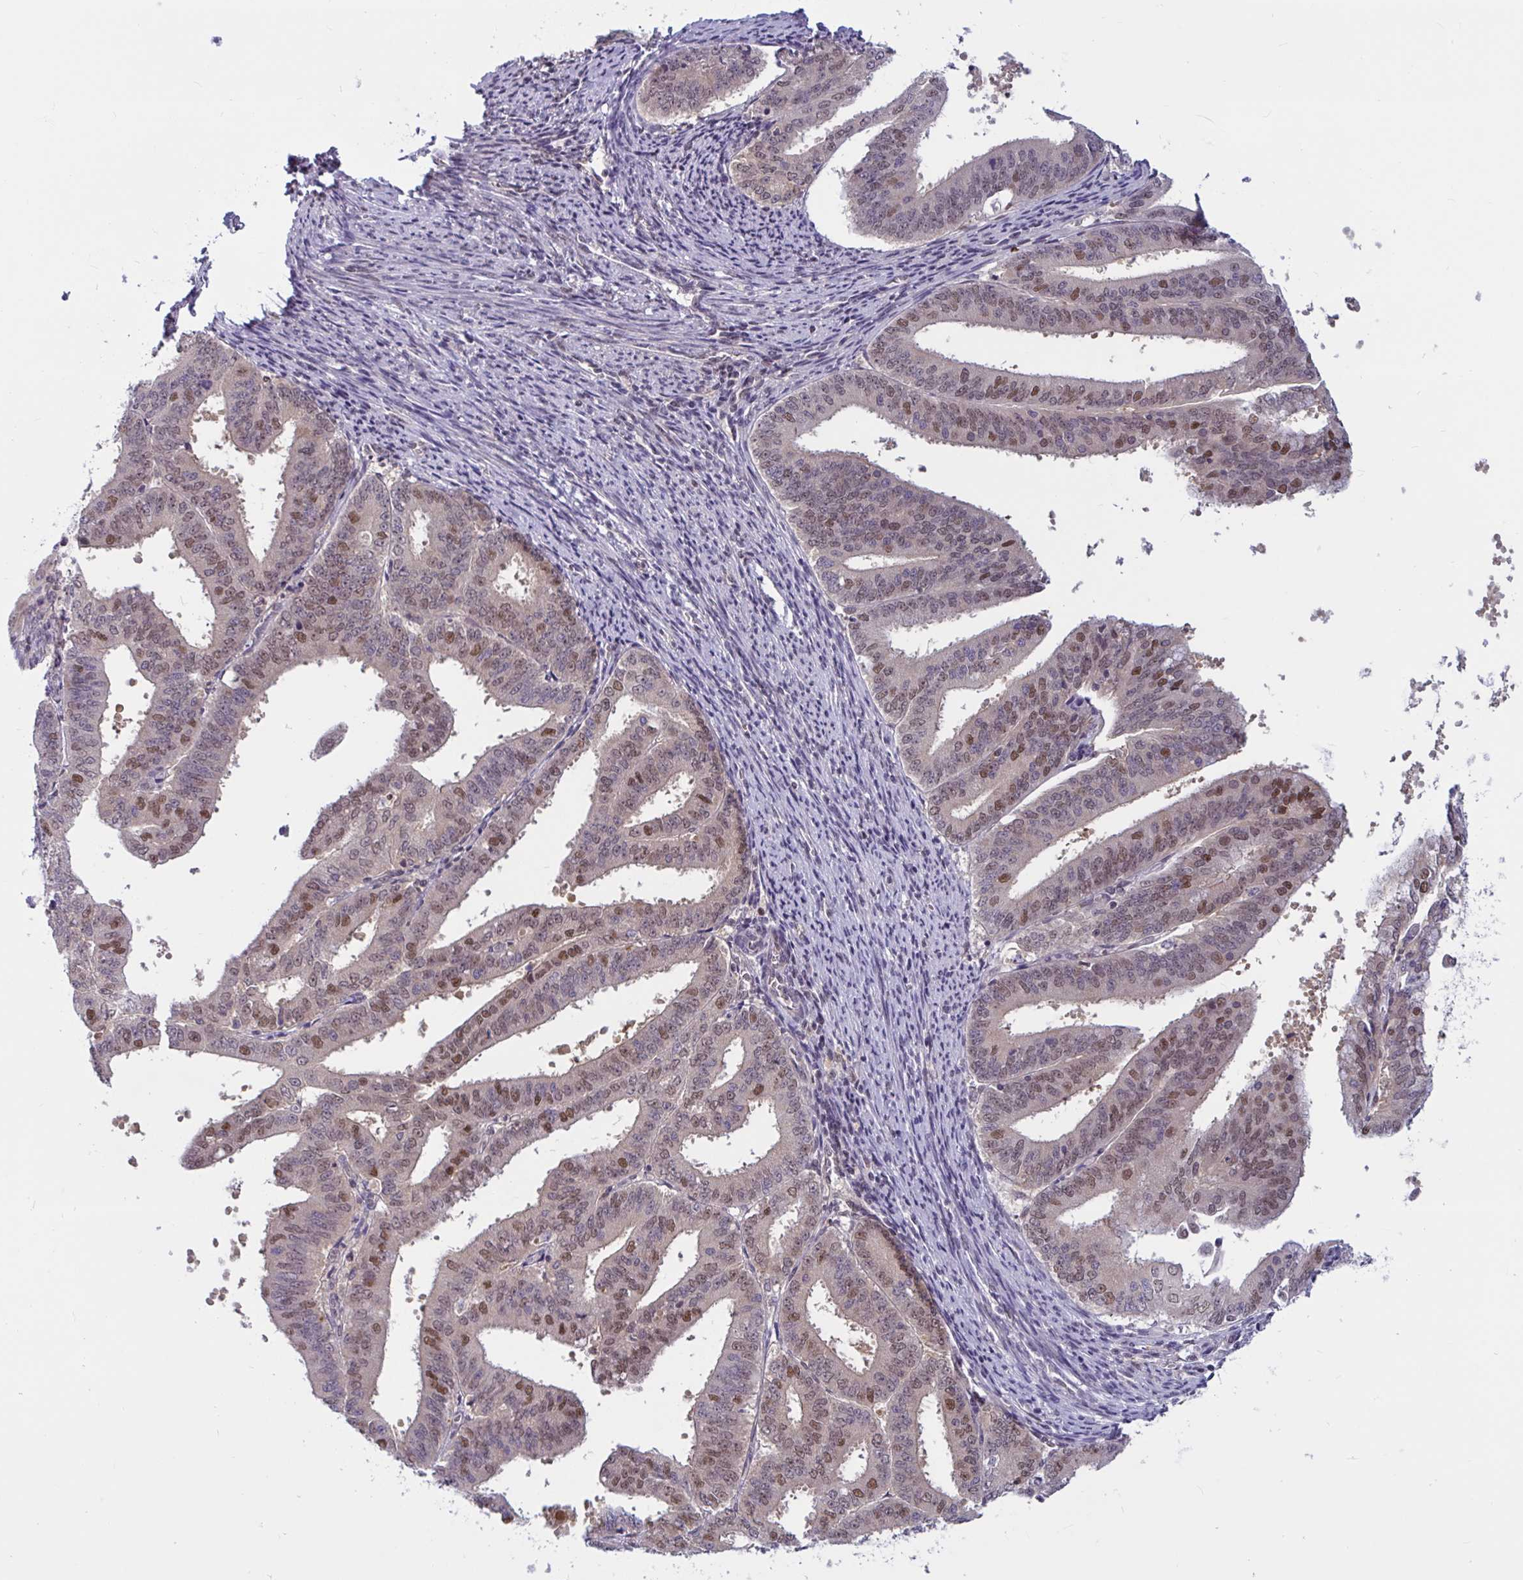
{"staining": {"intensity": "moderate", "quantity": "<25%", "location": "nuclear"}, "tissue": "endometrial cancer", "cell_type": "Tumor cells", "image_type": "cancer", "snomed": [{"axis": "morphology", "description": "Adenocarcinoma, NOS"}, {"axis": "topography", "description": "Endometrium"}], "caption": "Tumor cells display moderate nuclear positivity in approximately <25% of cells in adenocarcinoma (endometrial).", "gene": "TSN", "patient": {"sex": "female", "age": 63}}